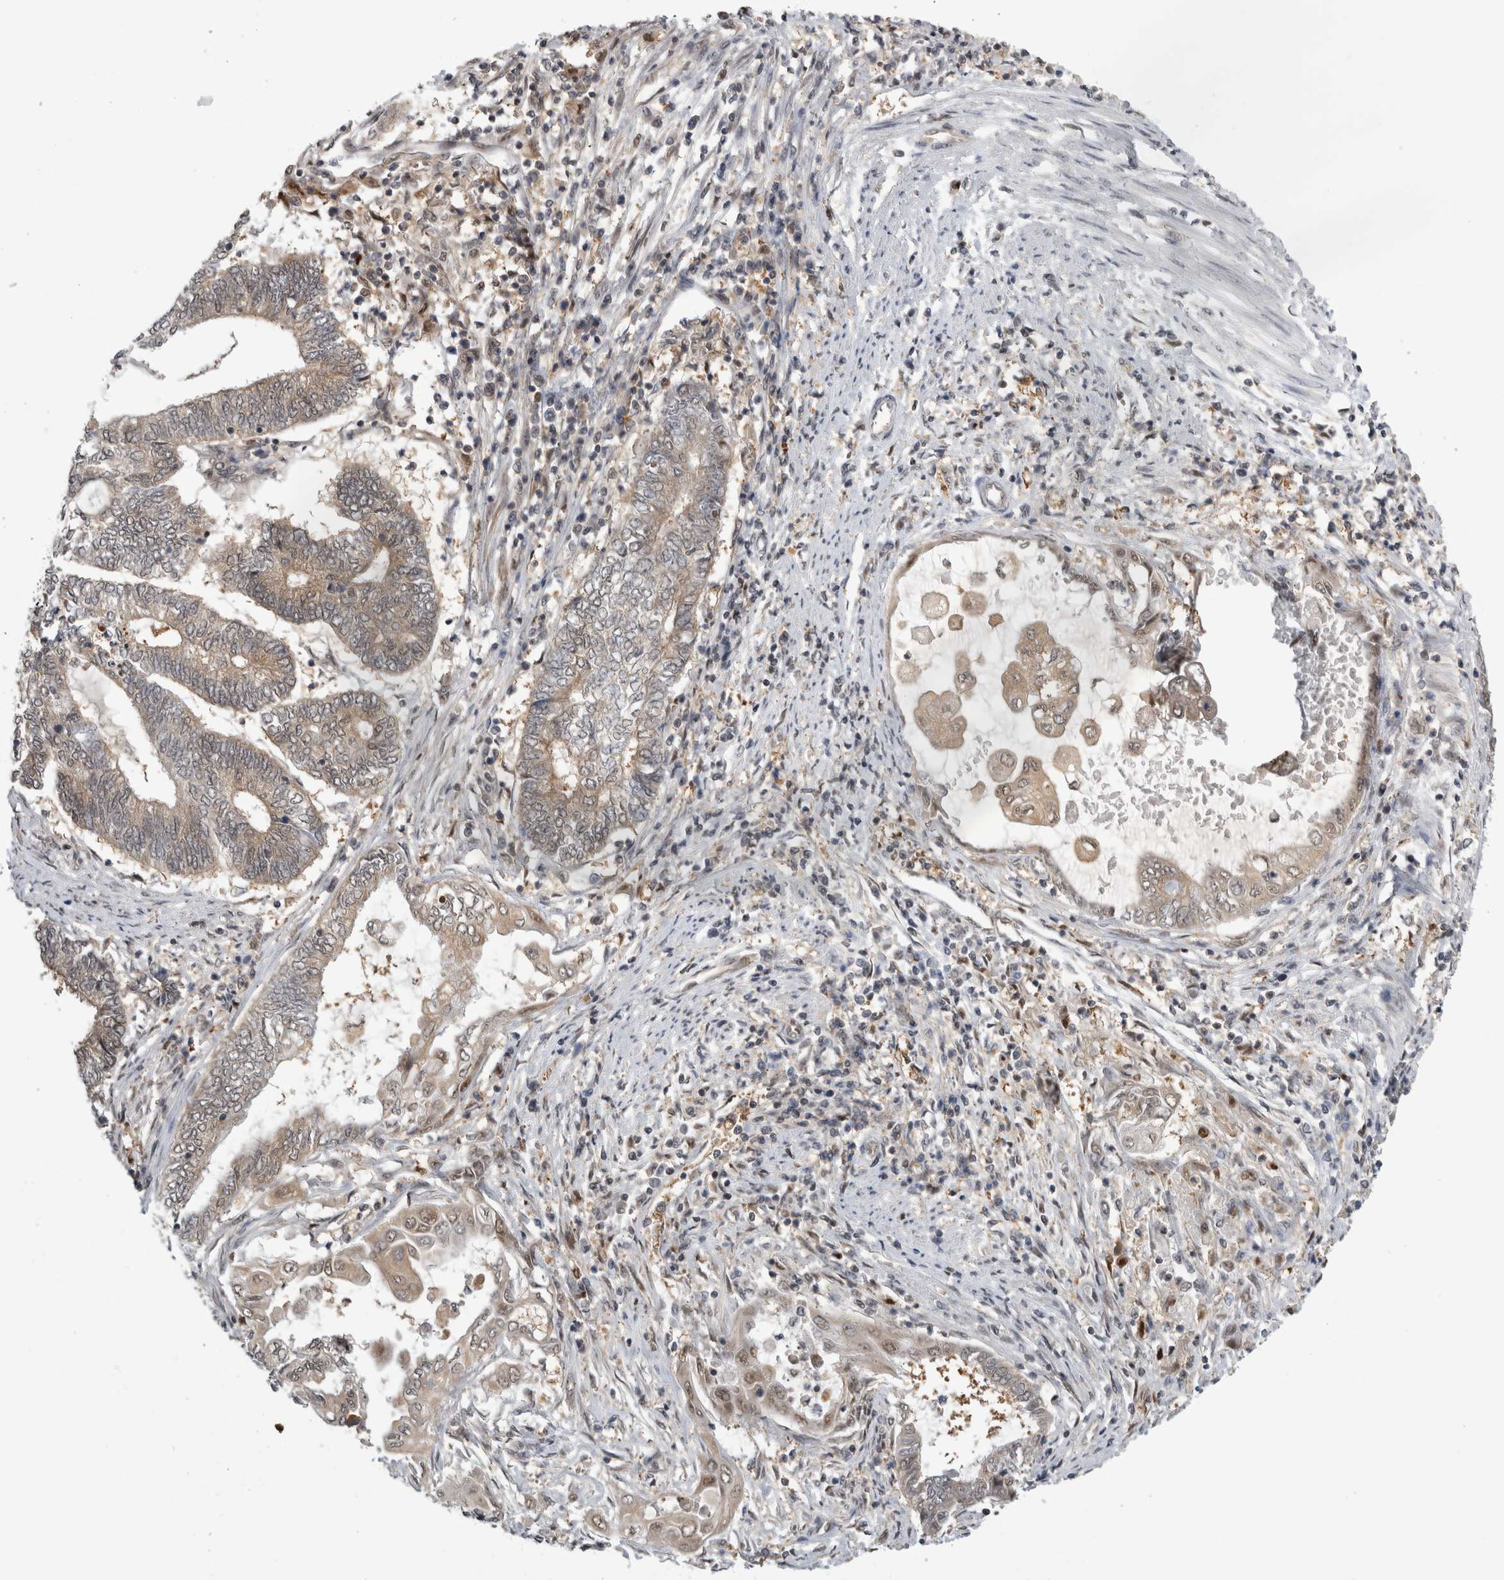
{"staining": {"intensity": "weak", "quantity": ">75%", "location": "cytoplasmic/membranous,nuclear"}, "tissue": "endometrial cancer", "cell_type": "Tumor cells", "image_type": "cancer", "snomed": [{"axis": "morphology", "description": "Adenocarcinoma, NOS"}, {"axis": "topography", "description": "Uterus"}, {"axis": "topography", "description": "Endometrium"}], "caption": "IHC of human endometrial adenocarcinoma displays low levels of weak cytoplasmic/membranous and nuclear positivity in approximately >75% of tumor cells.", "gene": "PSMB2", "patient": {"sex": "female", "age": 70}}